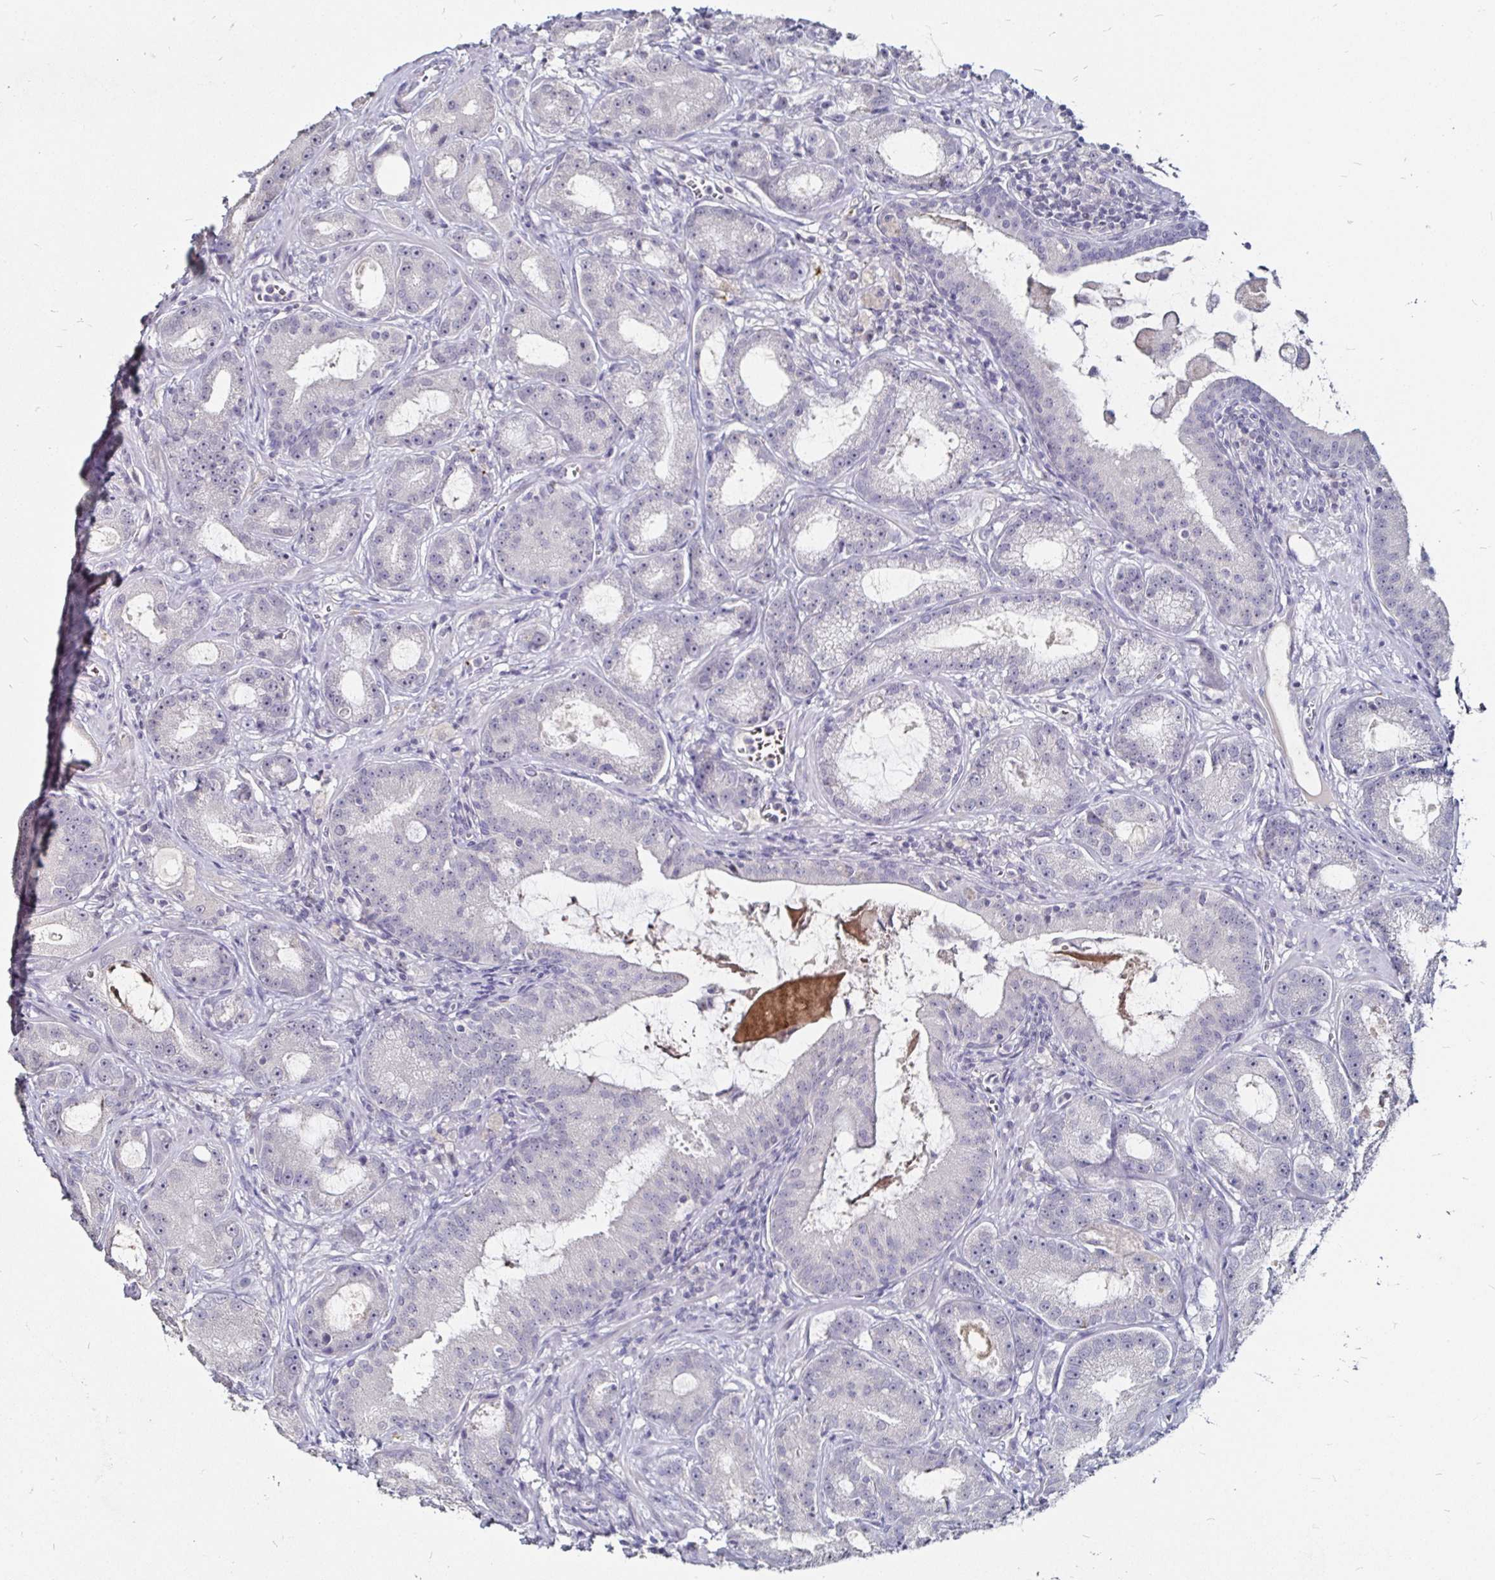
{"staining": {"intensity": "negative", "quantity": "none", "location": "none"}, "tissue": "prostate cancer", "cell_type": "Tumor cells", "image_type": "cancer", "snomed": [{"axis": "morphology", "description": "Adenocarcinoma, High grade"}, {"axis": "topography", "description": "Prostate"}], "caption": "Protein analysis of high-grade adenocarcinoma (prostate) demonstrates no significant expression in tumor cells. (Immunohistochemistry, brightfield microscopy, high magnification).", "gene": "FAIM2", "patient": {"sex": "male", "age": 65}}